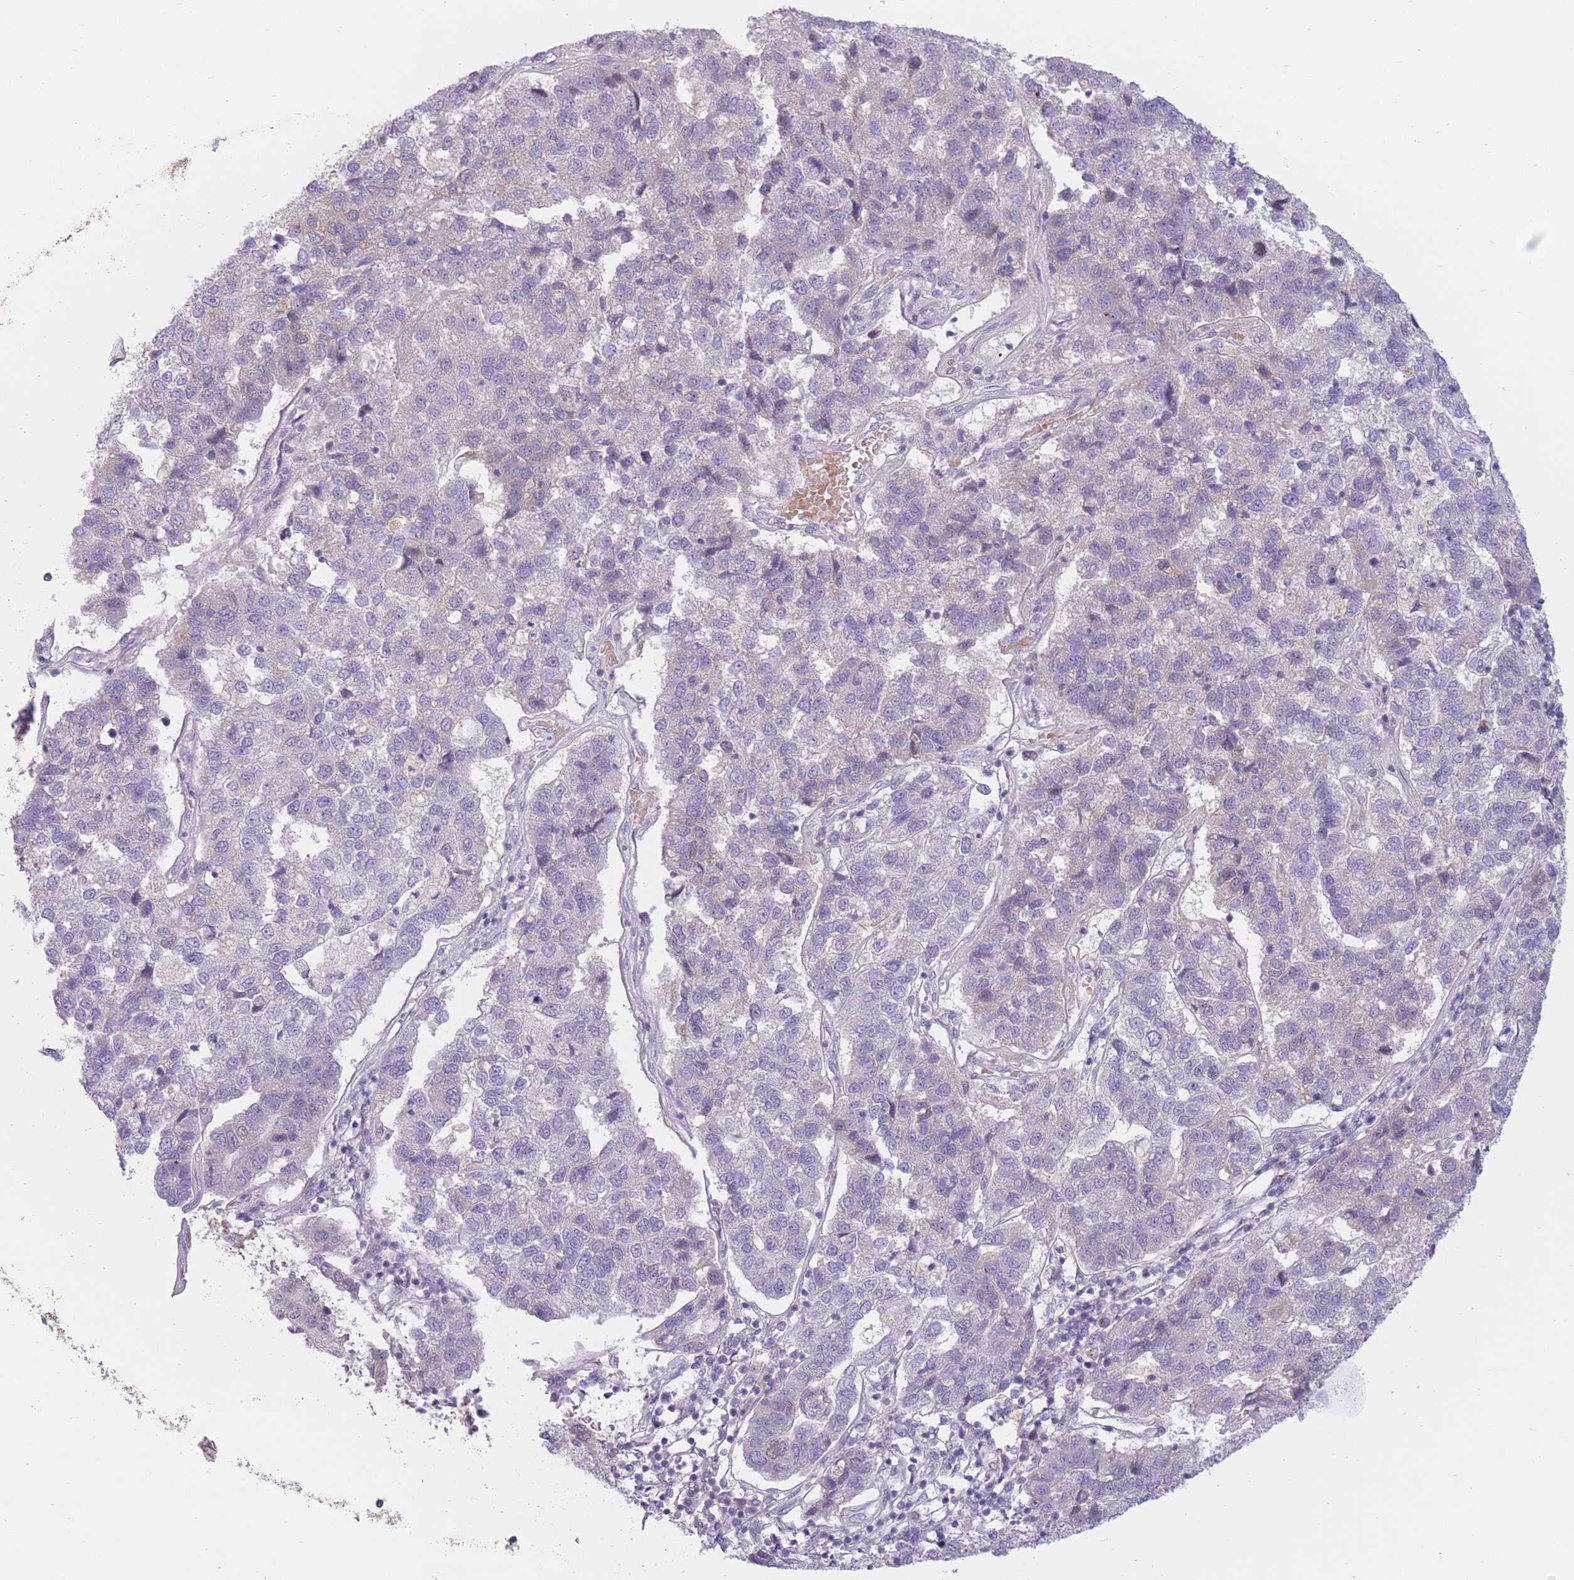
{"staining": {"intensity": "negative", "quantity": "none", "location": "none"}, "tissue": "pancreatic cancer", "cell_type": "Tumor cells", "image_type": "cancer", "snomed": [{"axis": "morphology", "description": "Adenocarcinoma, NOS"}, {"axis": "topography", "description": "Pancreas"}], "caption": "This is an IHC image of human pancreatic adenocarcinoma. There is no expression in tumor cells.", "gene": "ZNF574", "patient": {"sex": "female", "age": 61}}